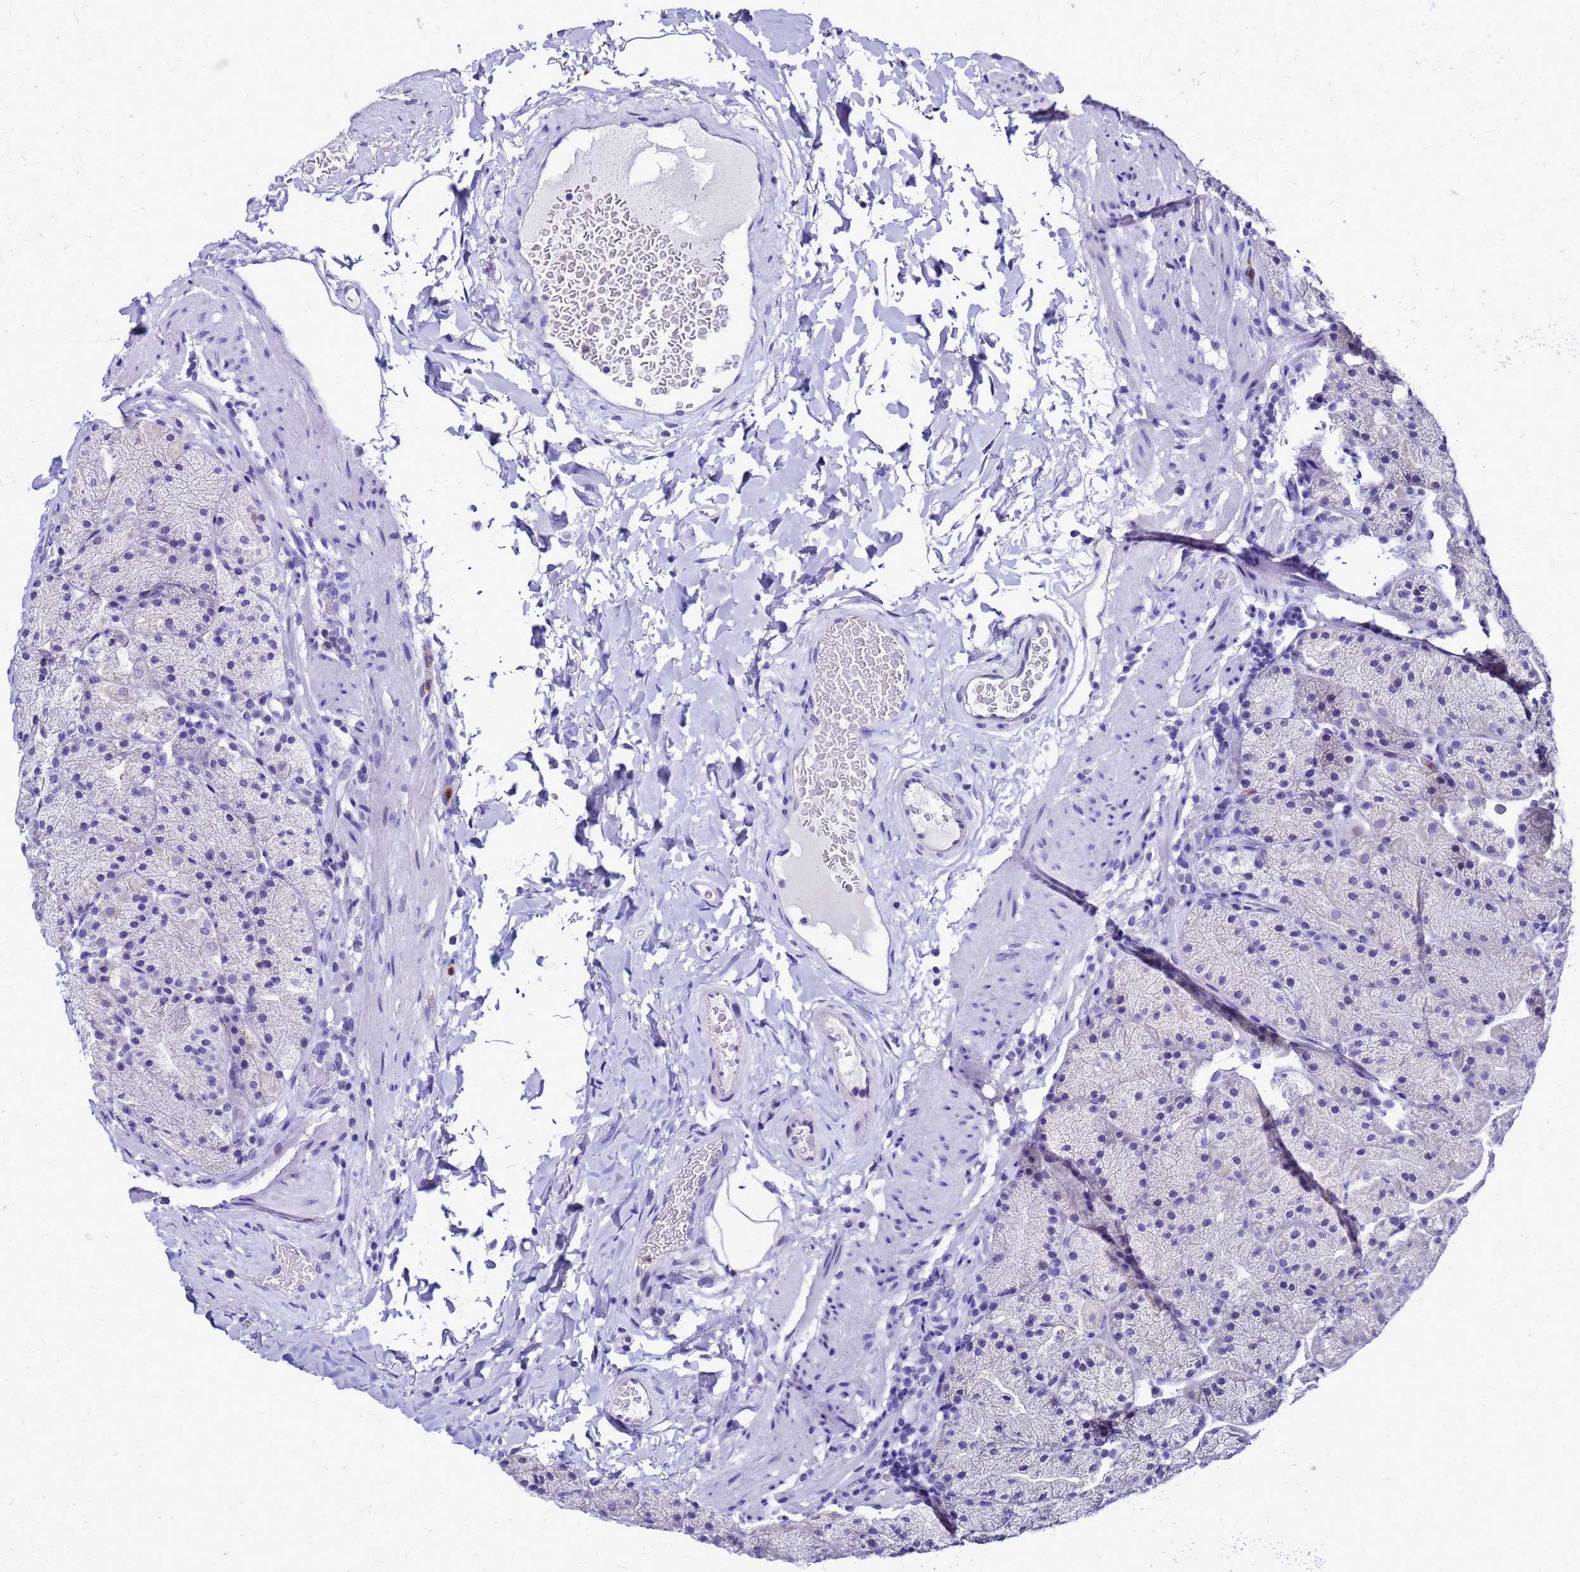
{"staining": {"intensity": "negative", "quantity": "none", "location": "none"}, "tissue": "stomach", "cell_type": "Glandular cells", "image_type": "normal", "snomed": [{"axis": "morphology", "description": "Normal tissue, NOS"}, {"axis": "topography", "description": "Stomach, upper"}, {"axis": "topography", "description": "Stomach, lower"}], "caption": "Protein analysis of normal stomach exhibits no significant positivity in glandular cells. (DAB immunohistochemistry (IHC), high magnification).", "gene": "SMIM21", "patient": {"sex": "male", "age": 67}}